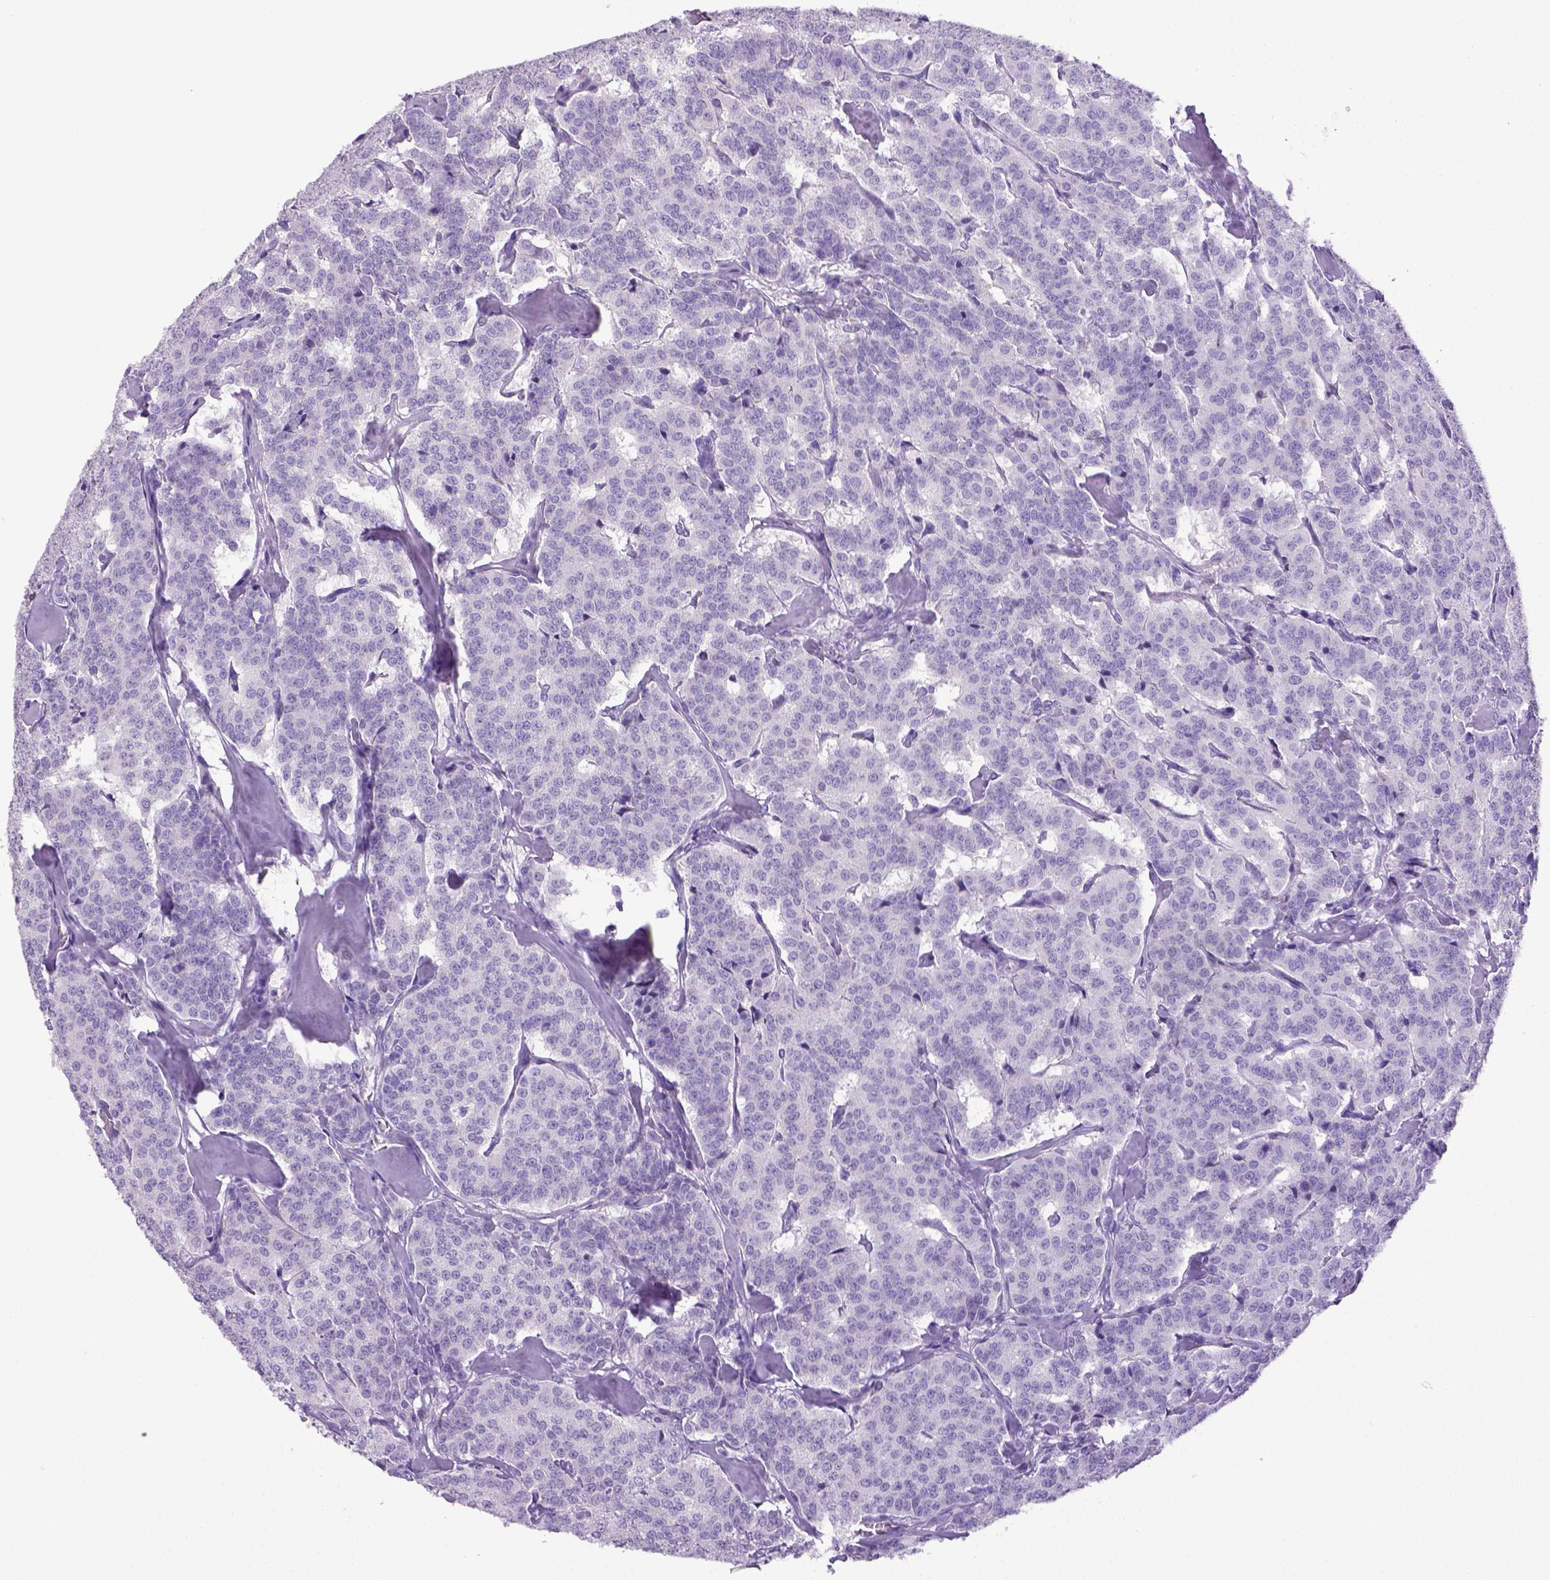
{"staining": {"intensity": "negative", "quantity": "none", "location": "none"}, "tissue": "carcinoid", "cell_type": "Tumor cells", "image_type": "cancer", "snomed": [{"axis": "morphology", "description": "Normal tissue, NOS"}, {"axis": "morphology", "description": "Carcinoid, malignant, NOS"}, {"axis": "topography", "description": "Lung"}], "caption": "DAB (3,3'-diaminobenzidine) immunohistochemical staining of malignant carcinoid reveals no significant positivity in tumor cells.", "gene": "ITIH4", "patient": {"sex": "female", "age": 46}}